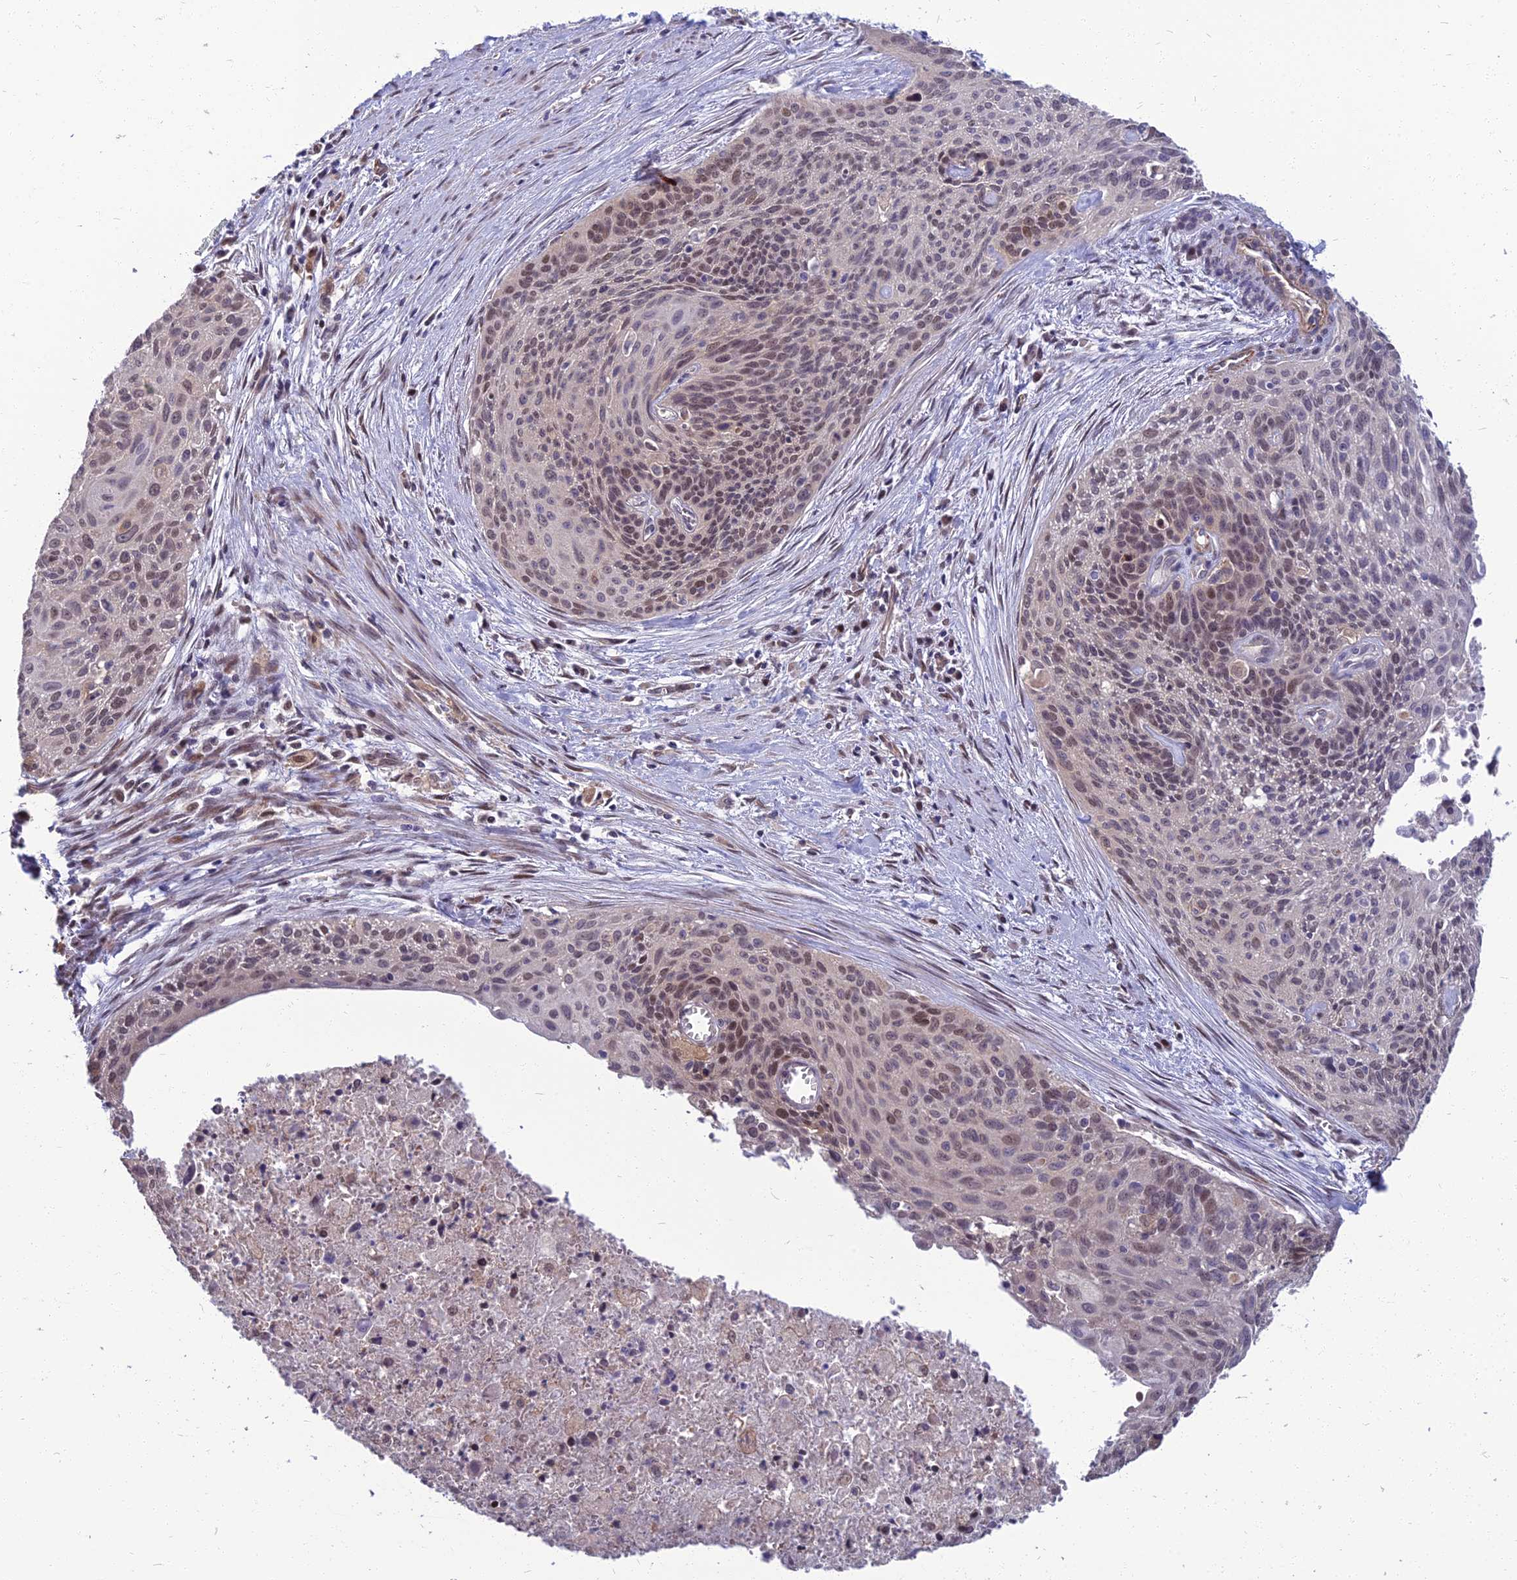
{"staining": {"intensity": "moderate", "quantity": "25%-75%", "location": "nuclear"}, "tissue": "cervical cancer", "cell_type": "Tumor cells", "image_type": "cancer", "snomed": [{"axis": "morphology", "description": "Squamous cell carcinoma, NOS"}, {"axis": "topography", "description": "Cervix"}], "caption": "Immunohistochemistry (IHC) micrograph of human cervical cancer (squamous cell carcinoma) stained for a protein (brown), which demonstrates medium levels of moderate nuclear positivity in approximately 25%-75% of tumor cells.", "gene": "NR4A3", "patient": {"sex": "female", "age": 55}}